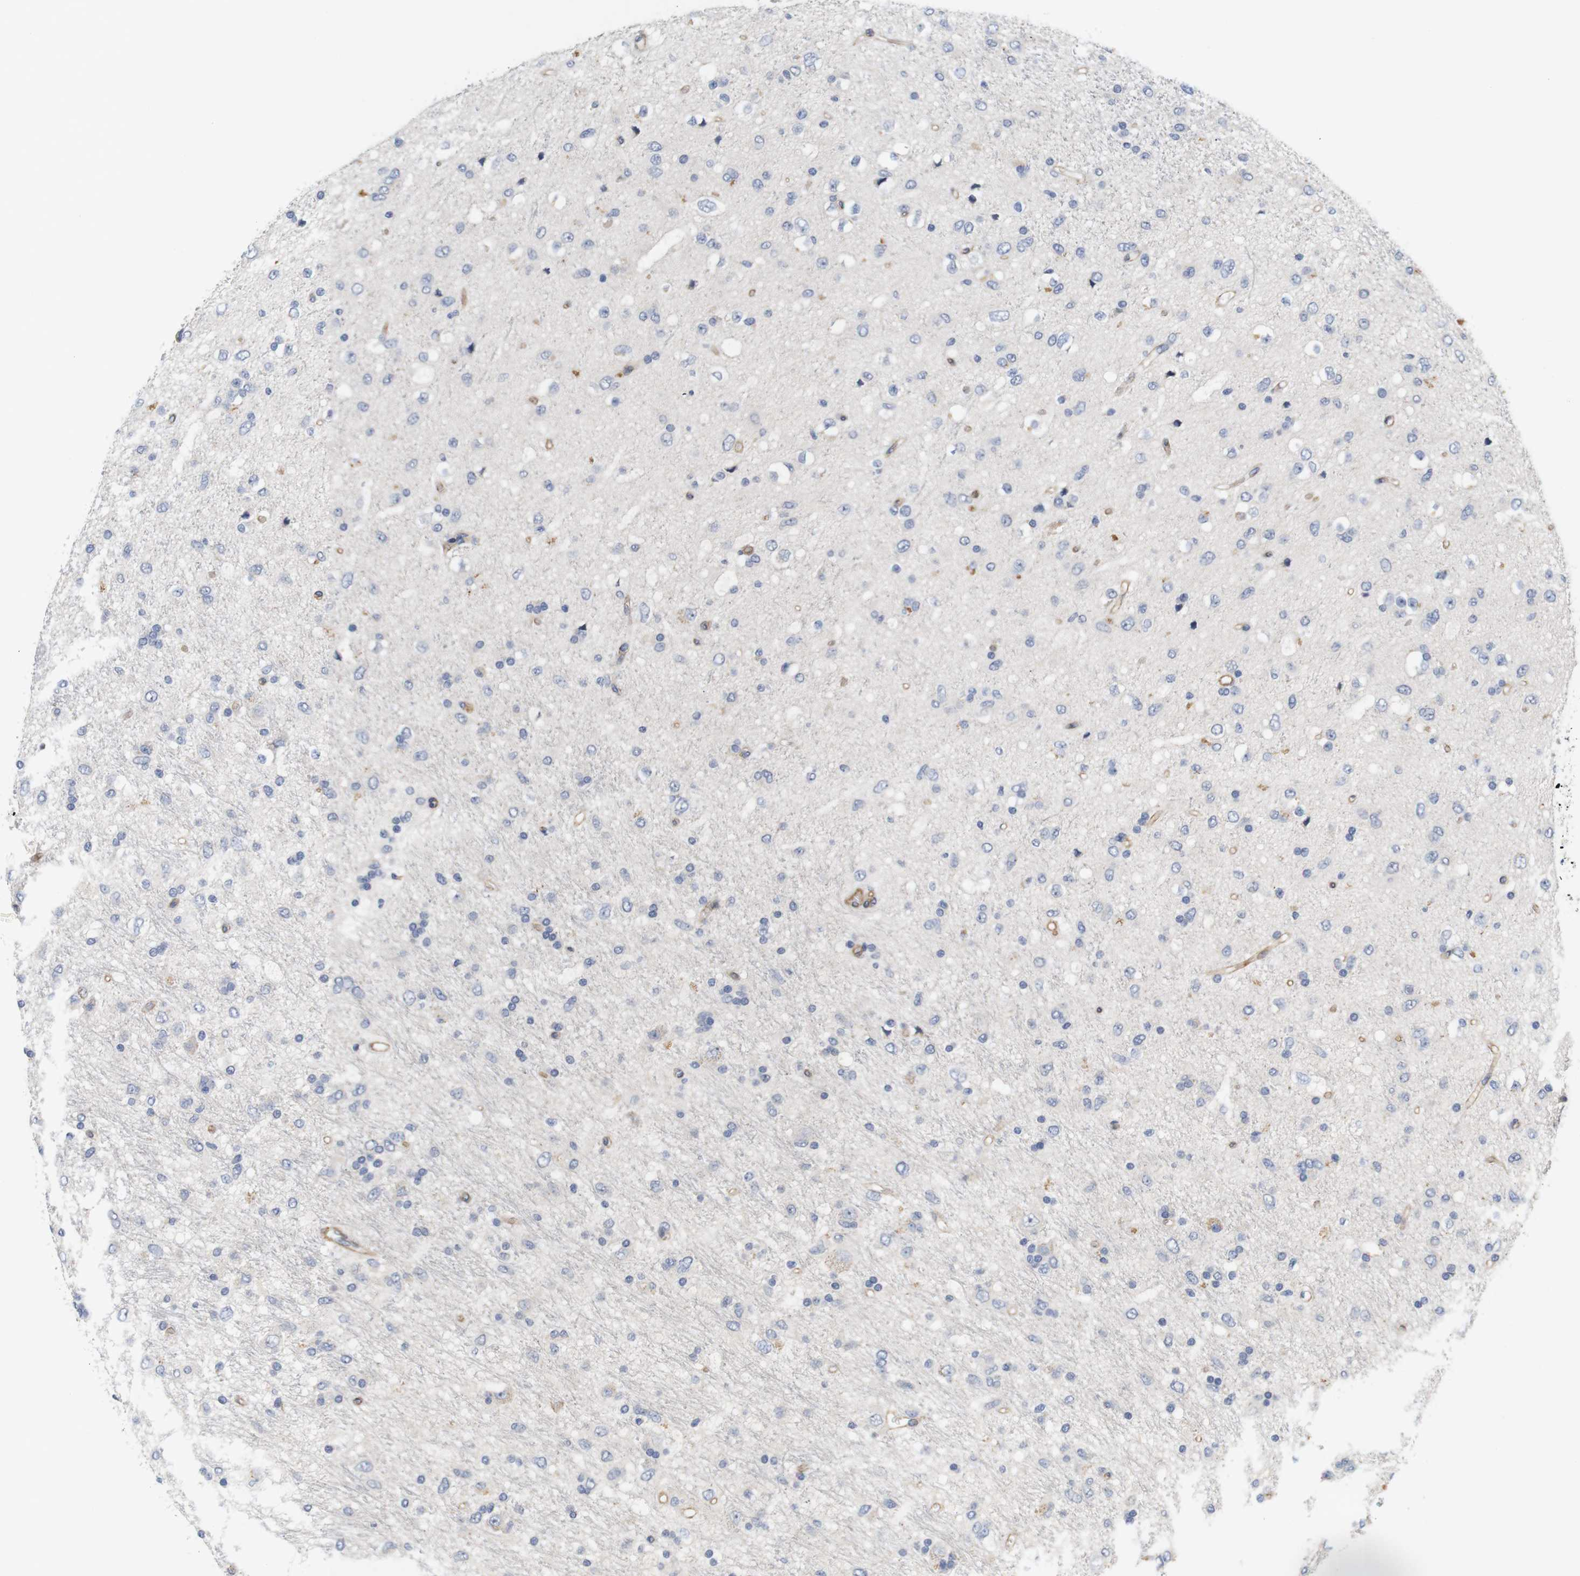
{"staining": {"intensity": "moderate", "quantity": "<25%", "location": "cytoplasmic/membranous"}, "tissue": "glioma", "cell_type": "Tumor cells", "image_type": "cancer", "snomed": [{"axis": "morphology", "description": "Glioma, malignant, Low grade"}, {"axis": "topography", "description": "Brain"}], "caption": "A high-resolution photomicrograph shows immunohistochemistry staining of low-grade glioma (malignant), which reveals moderate cytoplasmic/membranous expression in approximately <25% of tumor cells.", "gene": "CYB561", "patient": {"sex": "male", "age": 77}}